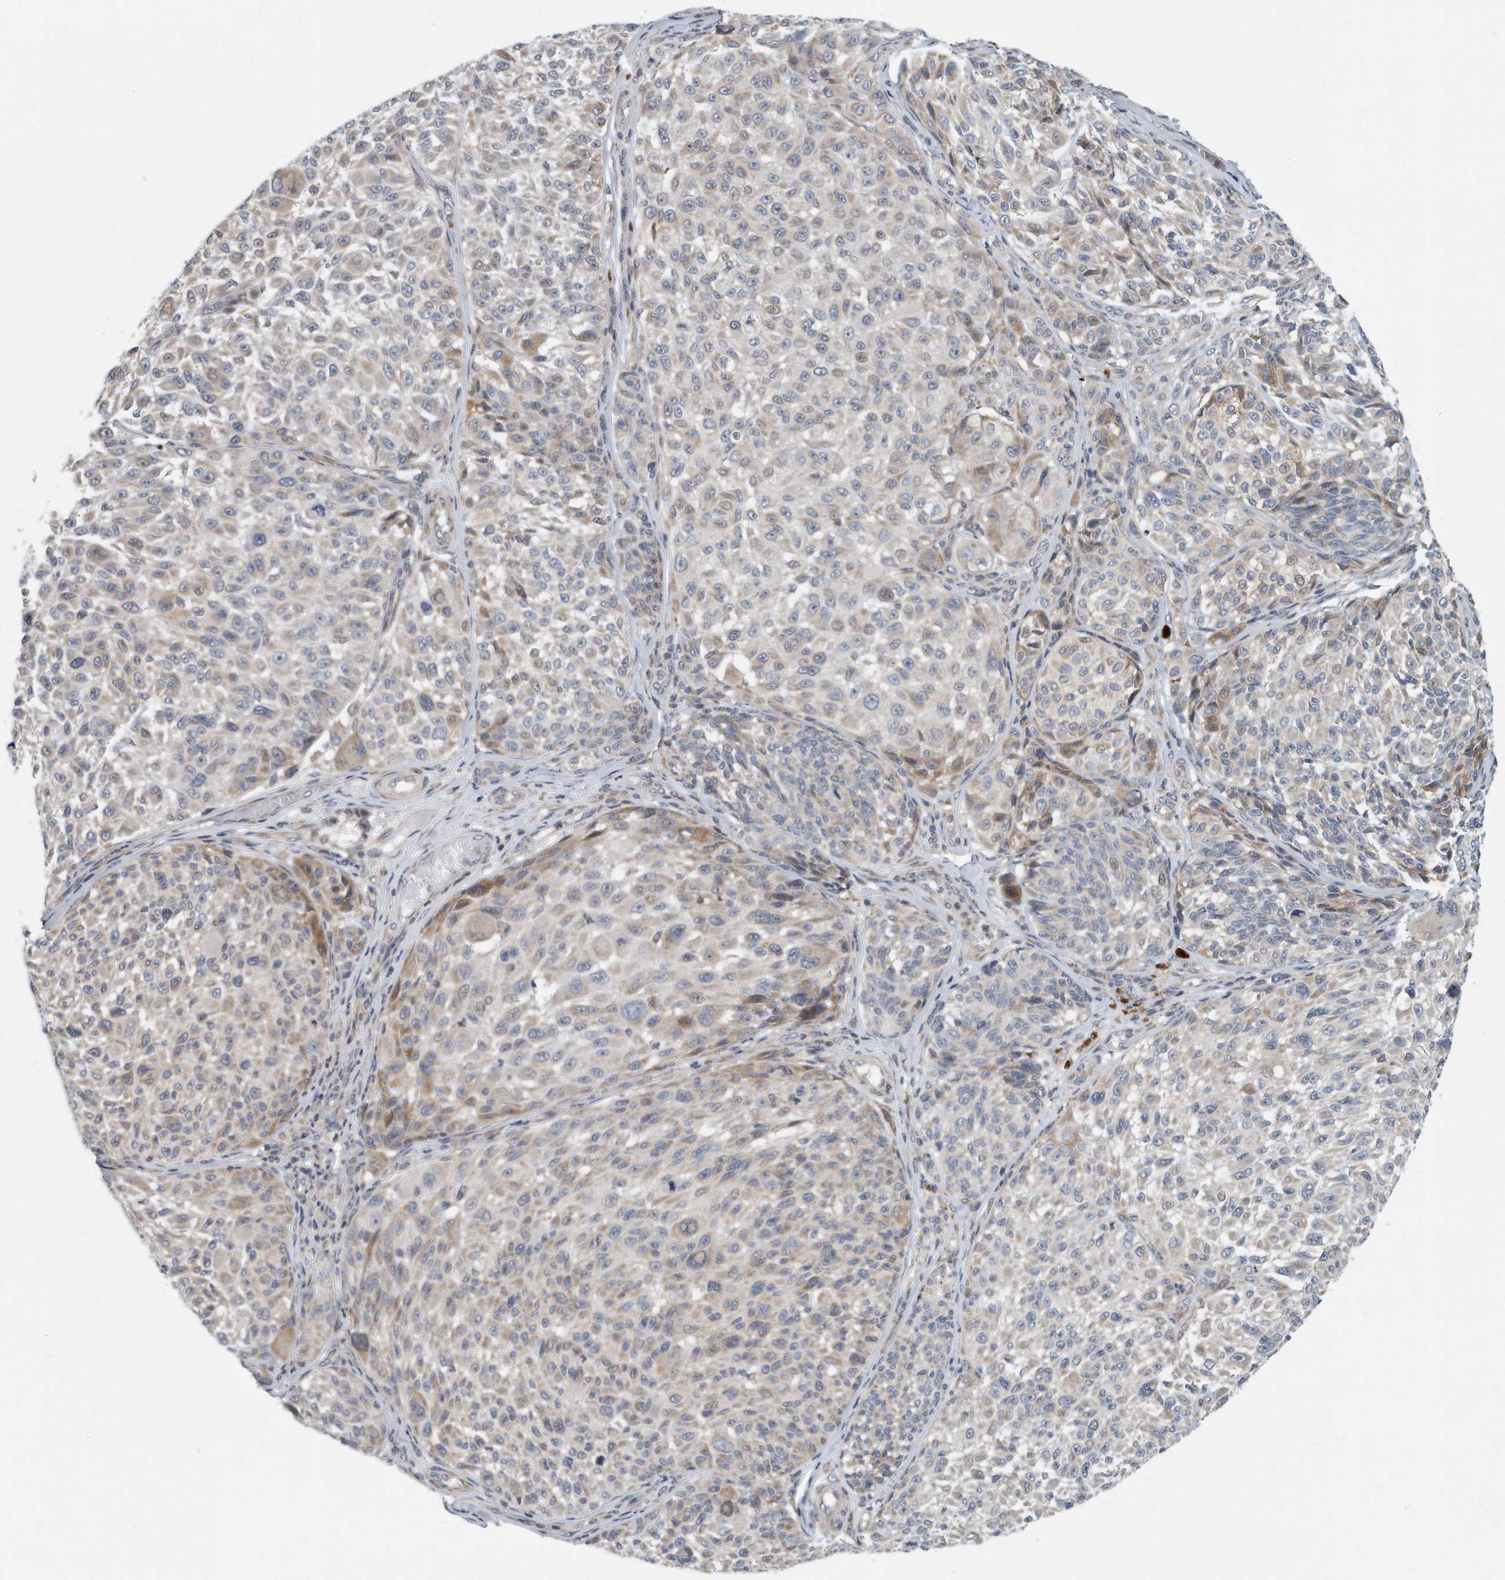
{"staining": {"intensity": "moderate", "quantity": "<25%", "location": "cytoplasmic/membranous"}, "tissue": "melanoma", "cell_type": "Tumor cells", "image_type": "cancer", "snomed": [{"axis": "morphology", "description": "Malignant melanoma, NOS"}, {"axis": "topography", "description": "Skin"}], "caption": "IHC of human melanoma demonstrates low levels of moderate cytoplasmic/membranous expression in about <25% of tumor cells.", "gene": "VLDLR", "patient": {"sex": "male", "age": 83}}